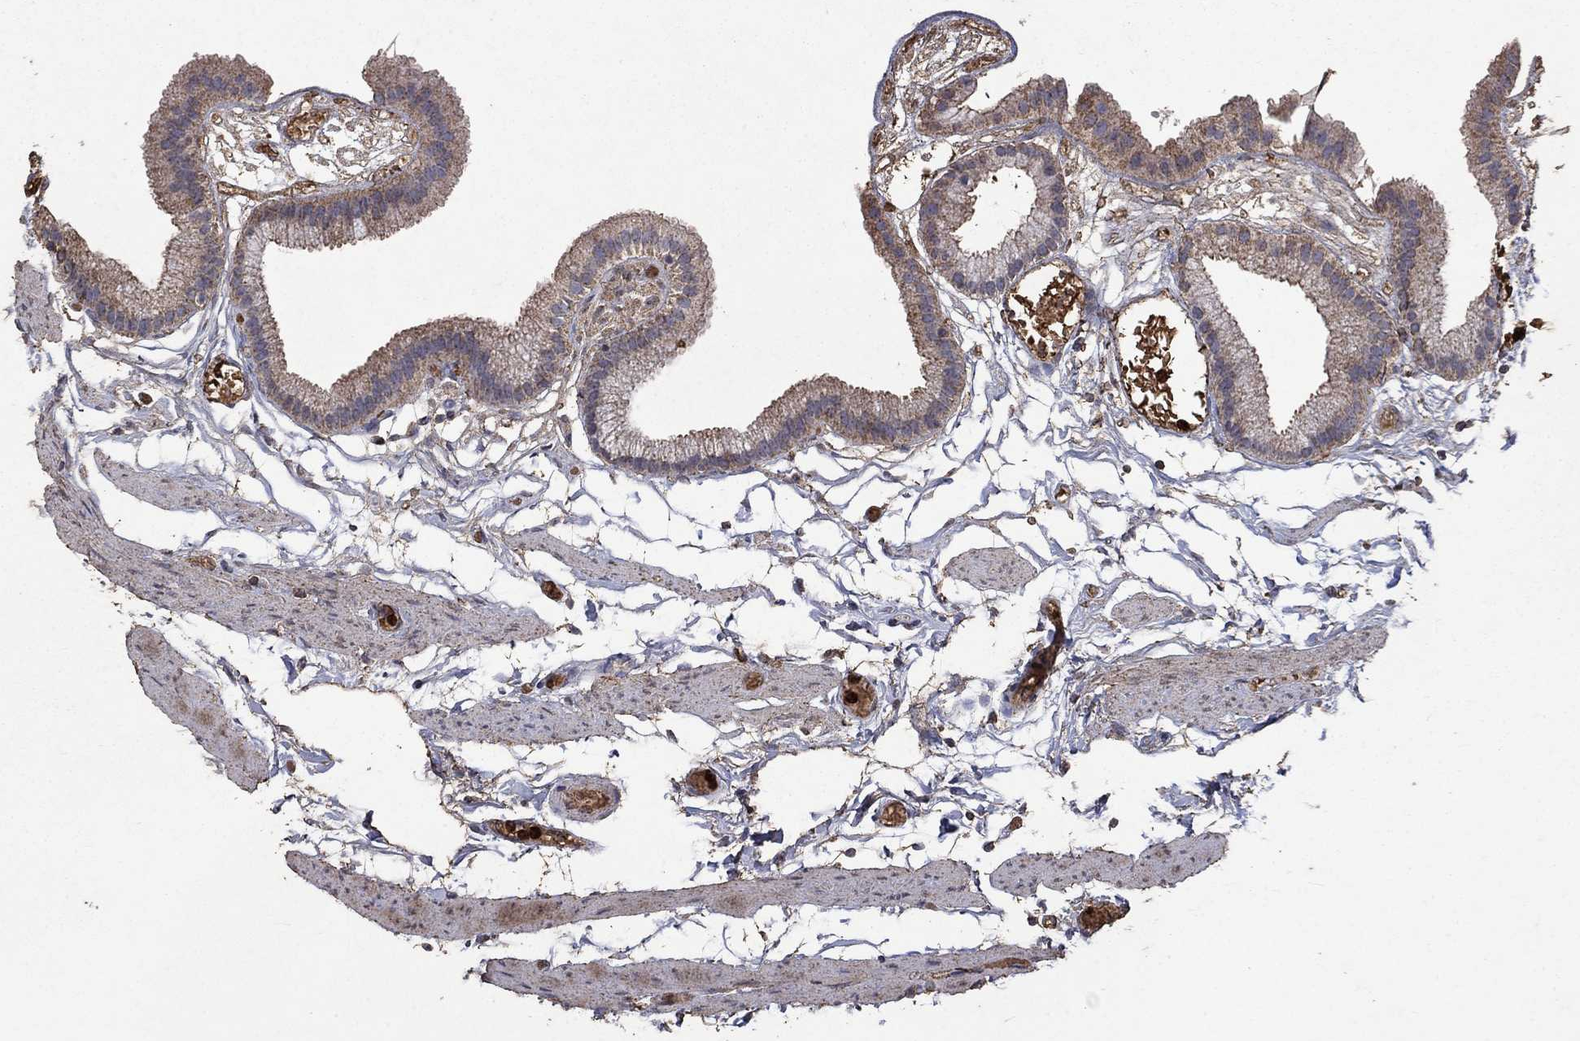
{"staining": {"intensity": "weak", "quantity": "25%-75%", "location": "cytoplasmic/membranous"}, "tissue": "gallbladder", "cell_type": "Glandular cells", "image_type": "normal", "snomed": [{"axis": "morphology", "description": "Normal tissue, NOS"}, {"axis": "topography", "description": "Gallbladder"}], "caption": "Glandular cells exhibit weak cytoplasmic/membranous expression in approximately 25%-75% of cells in normal gallbladder. The staining was performed using DAB to visualize the protein expression in brown, while the nuclei were stained in blue with hematoxylin (Magnification: 20x).", "gene": "CD24", "patient": {"sex": "female", "age": 45}}